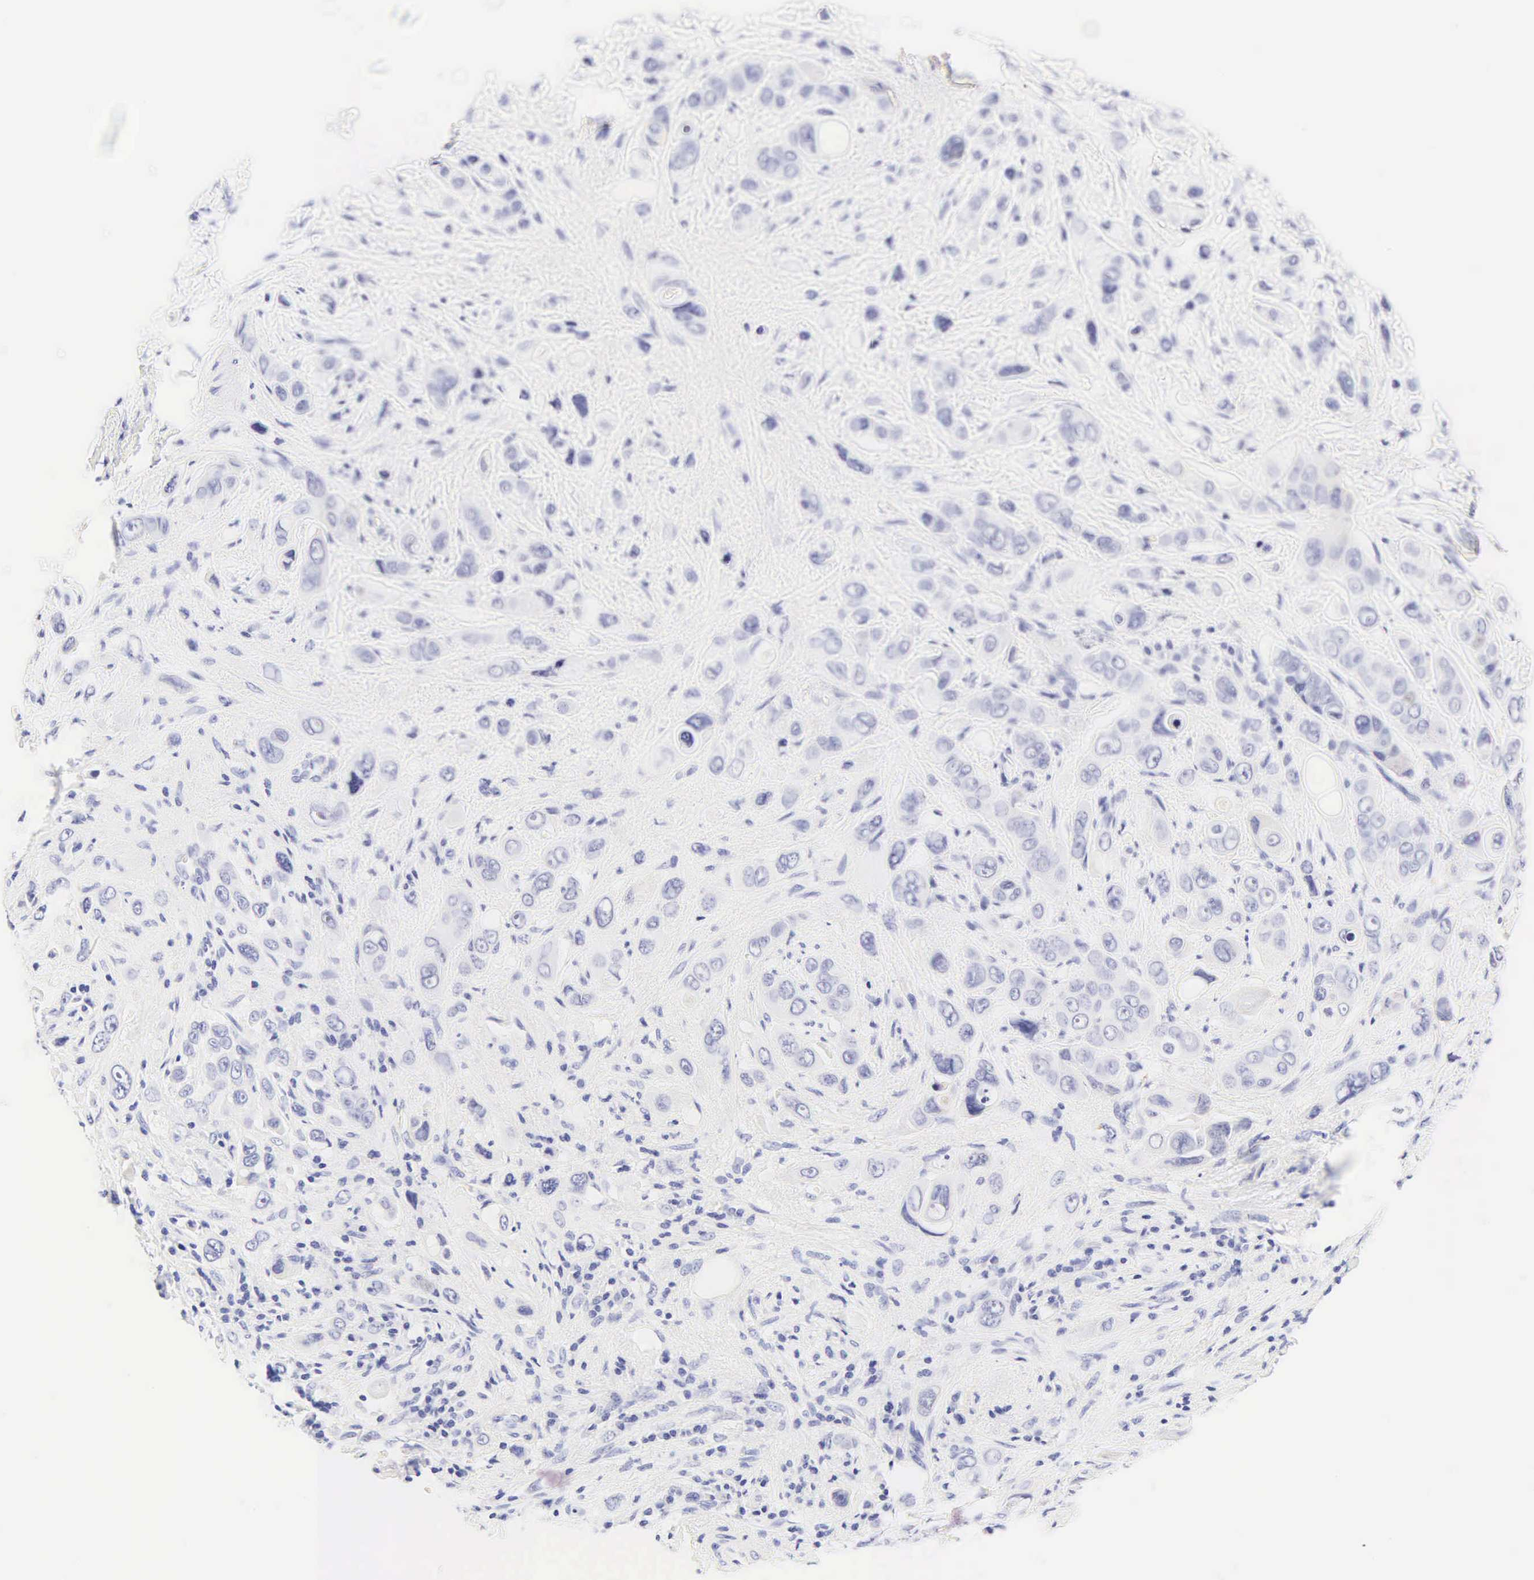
{"staining": {"intensity": "negative", "quantity": "none", "location": "none"}, "tissue": "liver cancer", "cell_type": "Tumor cells", "image_type": "cancer", "snomed": [{"axis": "morphology", "description": "Cholangiocarcinoma"}, {"axis": "topography", "description": "Liver"}], "caption": "The photomicrograph exhibits no significant staining in tumor cells of liver cancer.", "gene": "KRT20", "patient": {"sex": "female", "age": 79}}